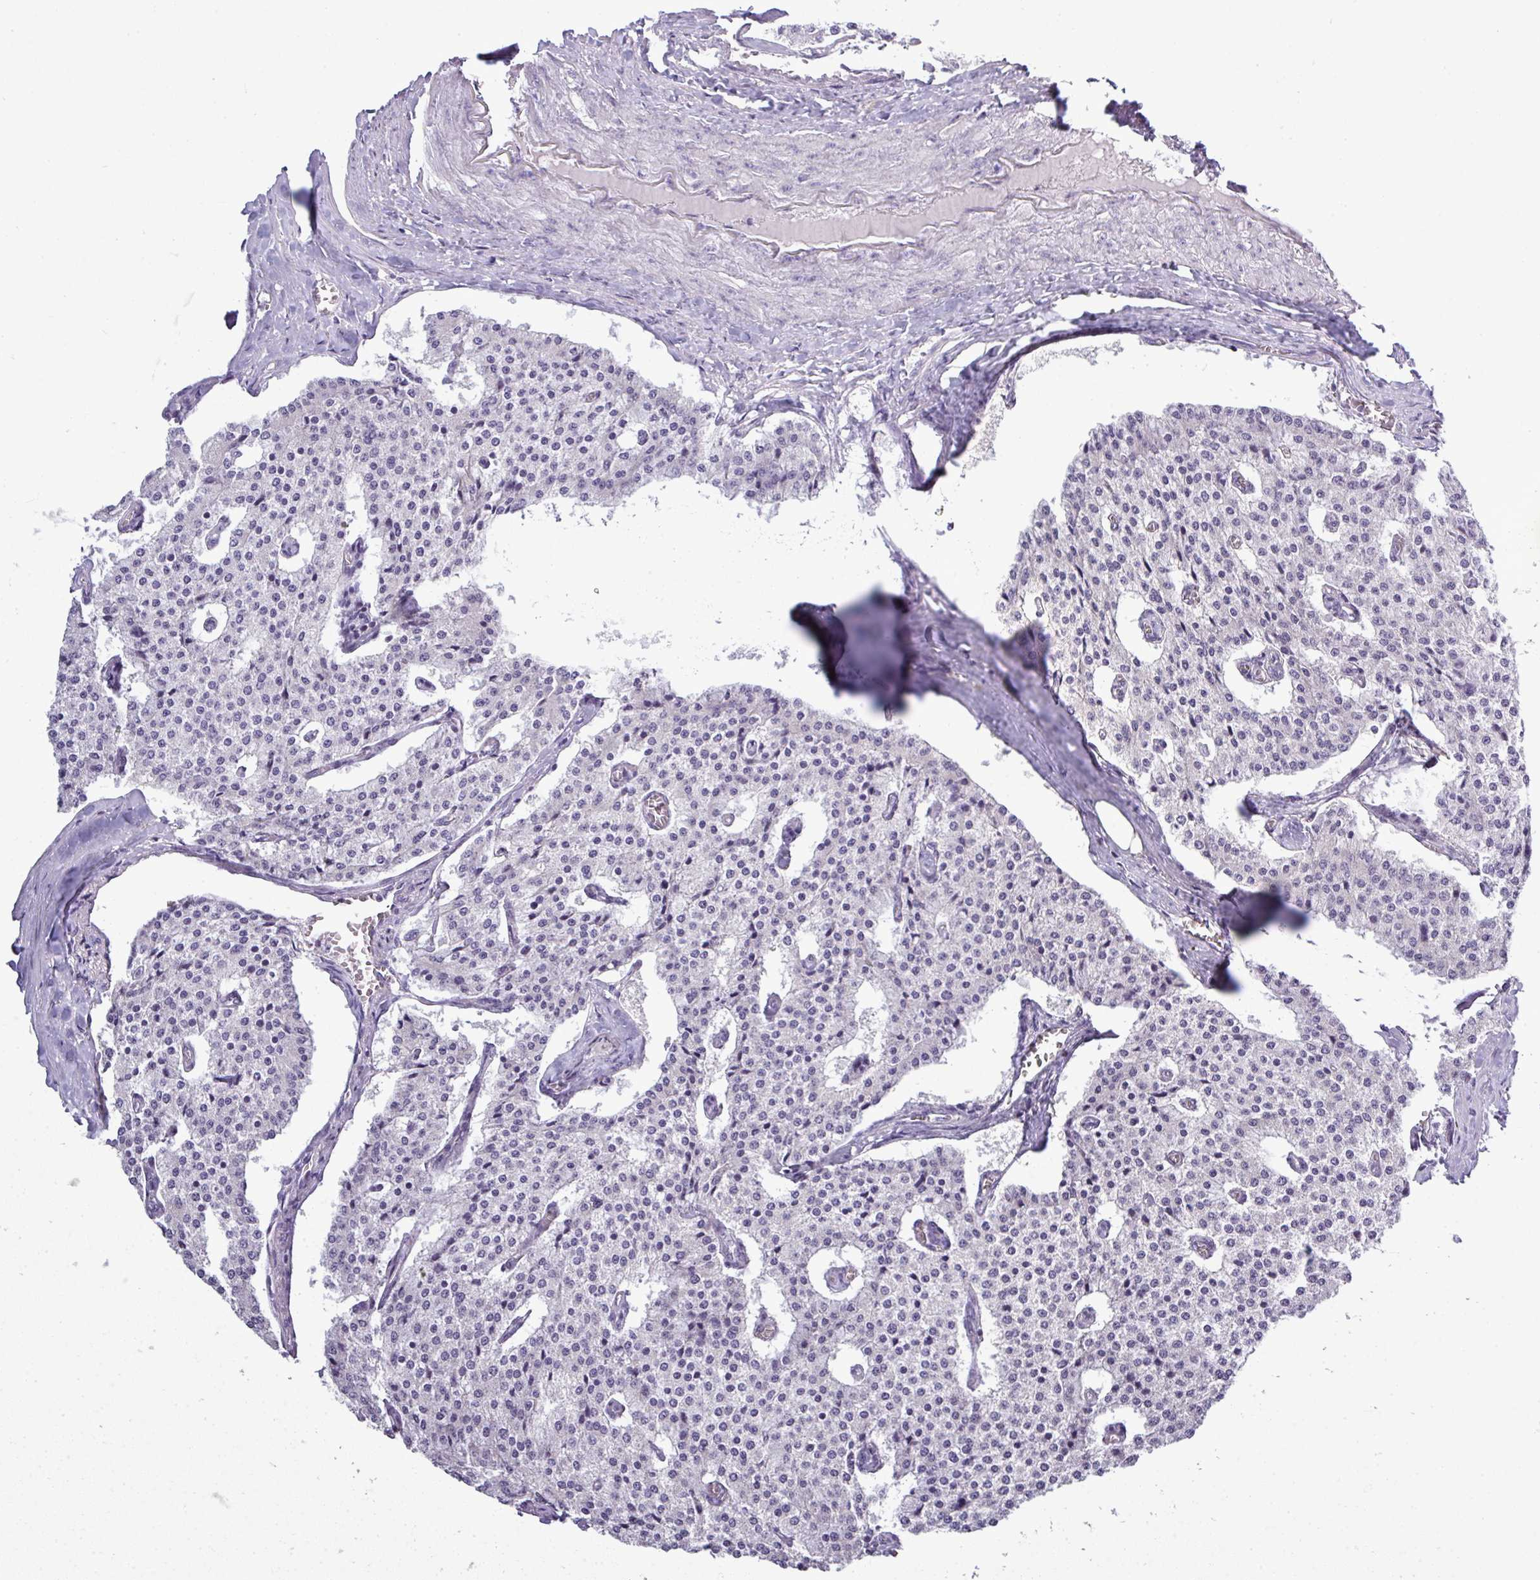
{"staining": {"intensity": "negative", "quantity": "none", "location": "none"}, "tissue": "carcinoid", "cell_type": "Tumor cells", "image_type": "cancer", "snomed": [{"axis": "morphology", "description": "Carcinoid, malignant, NOS"}, {"axis": "topography", "description": "Colon"}], "caption": "DAB immunohistochemical staining of malignant carcinoid exhibits no significant staining in tumor cells.", "gene": "STAT5A", "patient": {"sex": "female", "age": 52}}